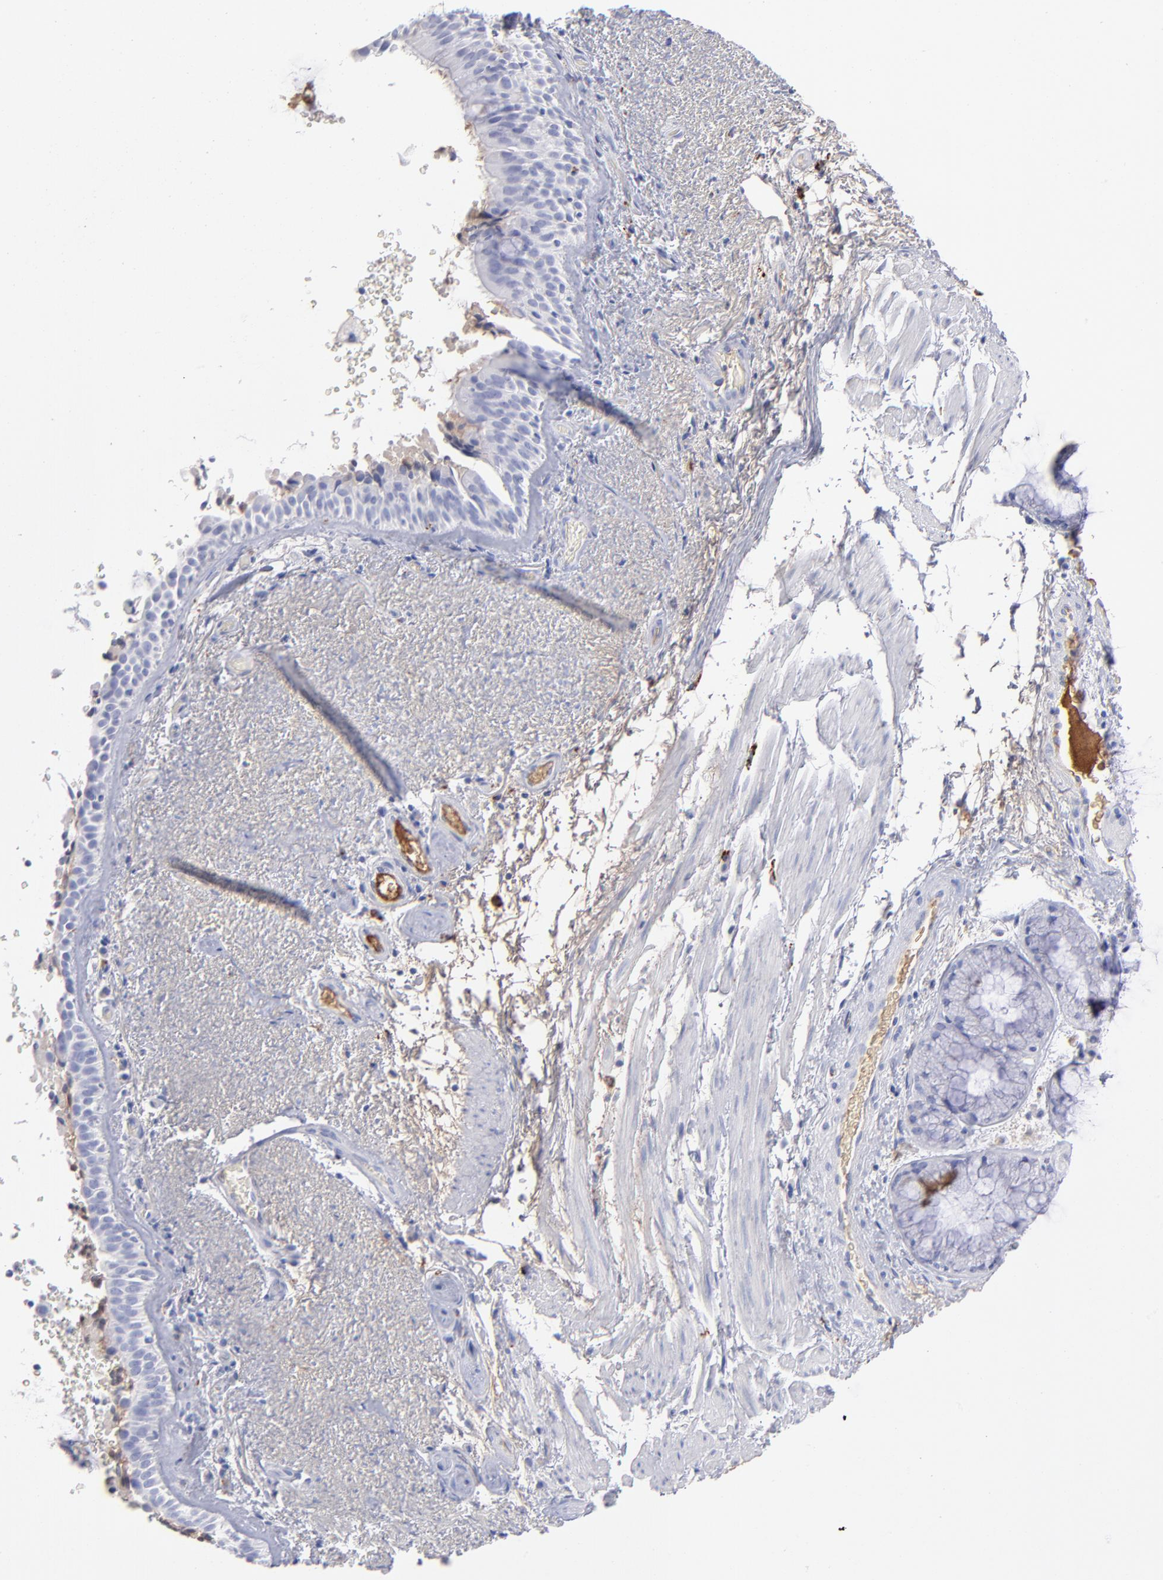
{"staining": {"intensity": "weak", "quantity": "25%-75%", "location": "cytoplasmic/membranous"}, "tissue": "bronchus", "cell_type": "Respiratory epithelial cells", "image_type": "normal", "snomed": [{"axis": "morphology", "description": "Normal tissue, NOS"}, {"axis": "topography", "description": "Bronchus"}], "caption": "The image displays immunohistochemical staining of unremarkable bronchus. There is weak cytoplasmic/membranous staining is present in about 25%-75% of respiratory epithelial cells.", "gene": "HP", "patient": {"sex": "female", "age": 54}}